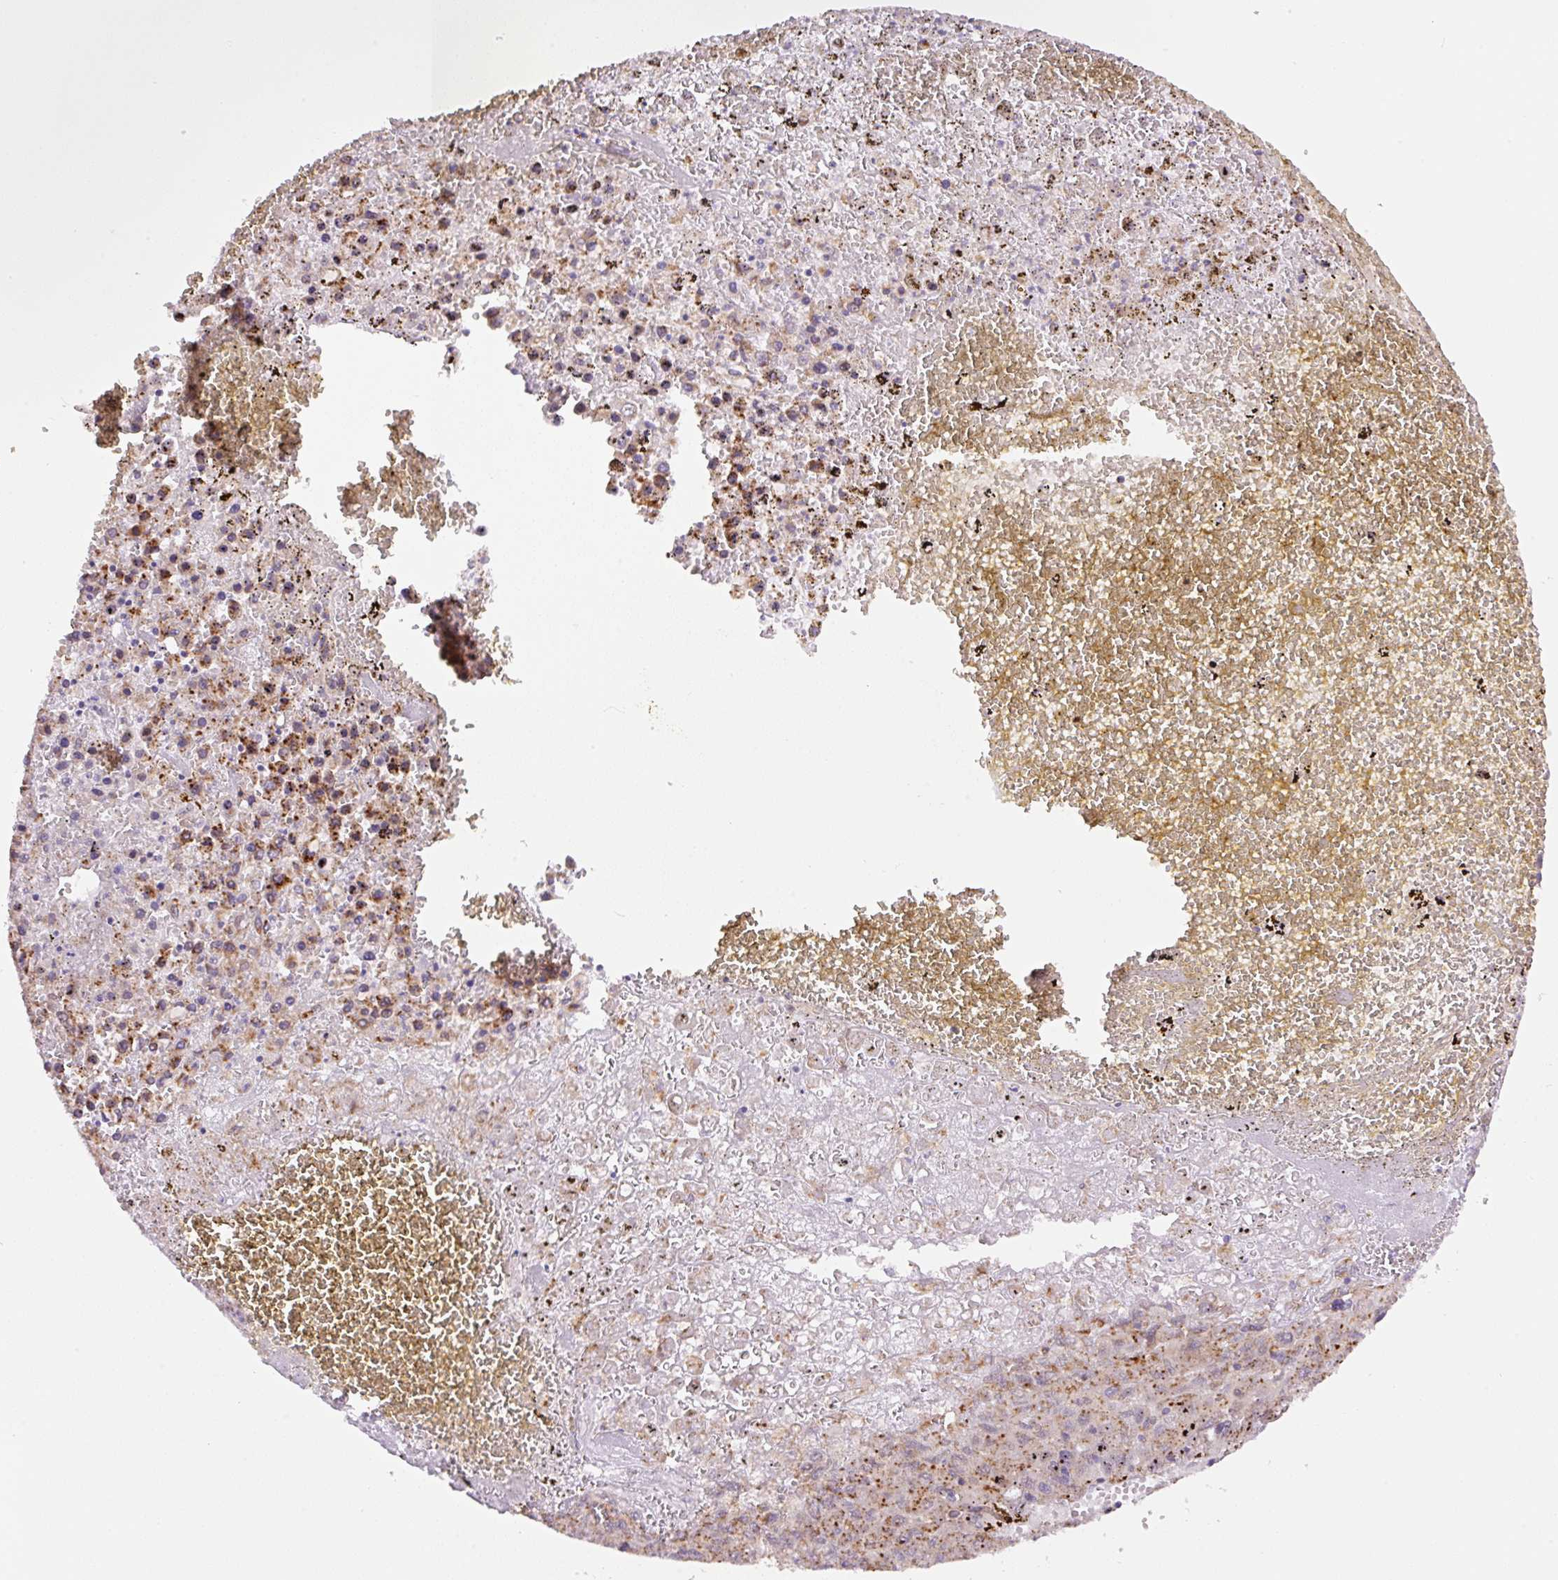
{"staining": {"intensity": "moderate", "quantity": "25%-75%", "location": "cytoplasmic/membranous"}, "tissue": "liver cancer", "cell_type": "Tumor cells", "image_type": "cancer", "snomed": [{"axis": "morphology", "description": "Carcinoma, Hepatocellular, NOS"}, {"axis": "topography", "description": "Liver"}], "caption": "The micrograph demonstrates staining of liver hepatocellular carcinoma, revealing moderate cytoplasmic/membranous protein expression (brown color) within tumor cells.", "gene": "CEBPZOS", "patient": {"sex": "female", "age": 53}}